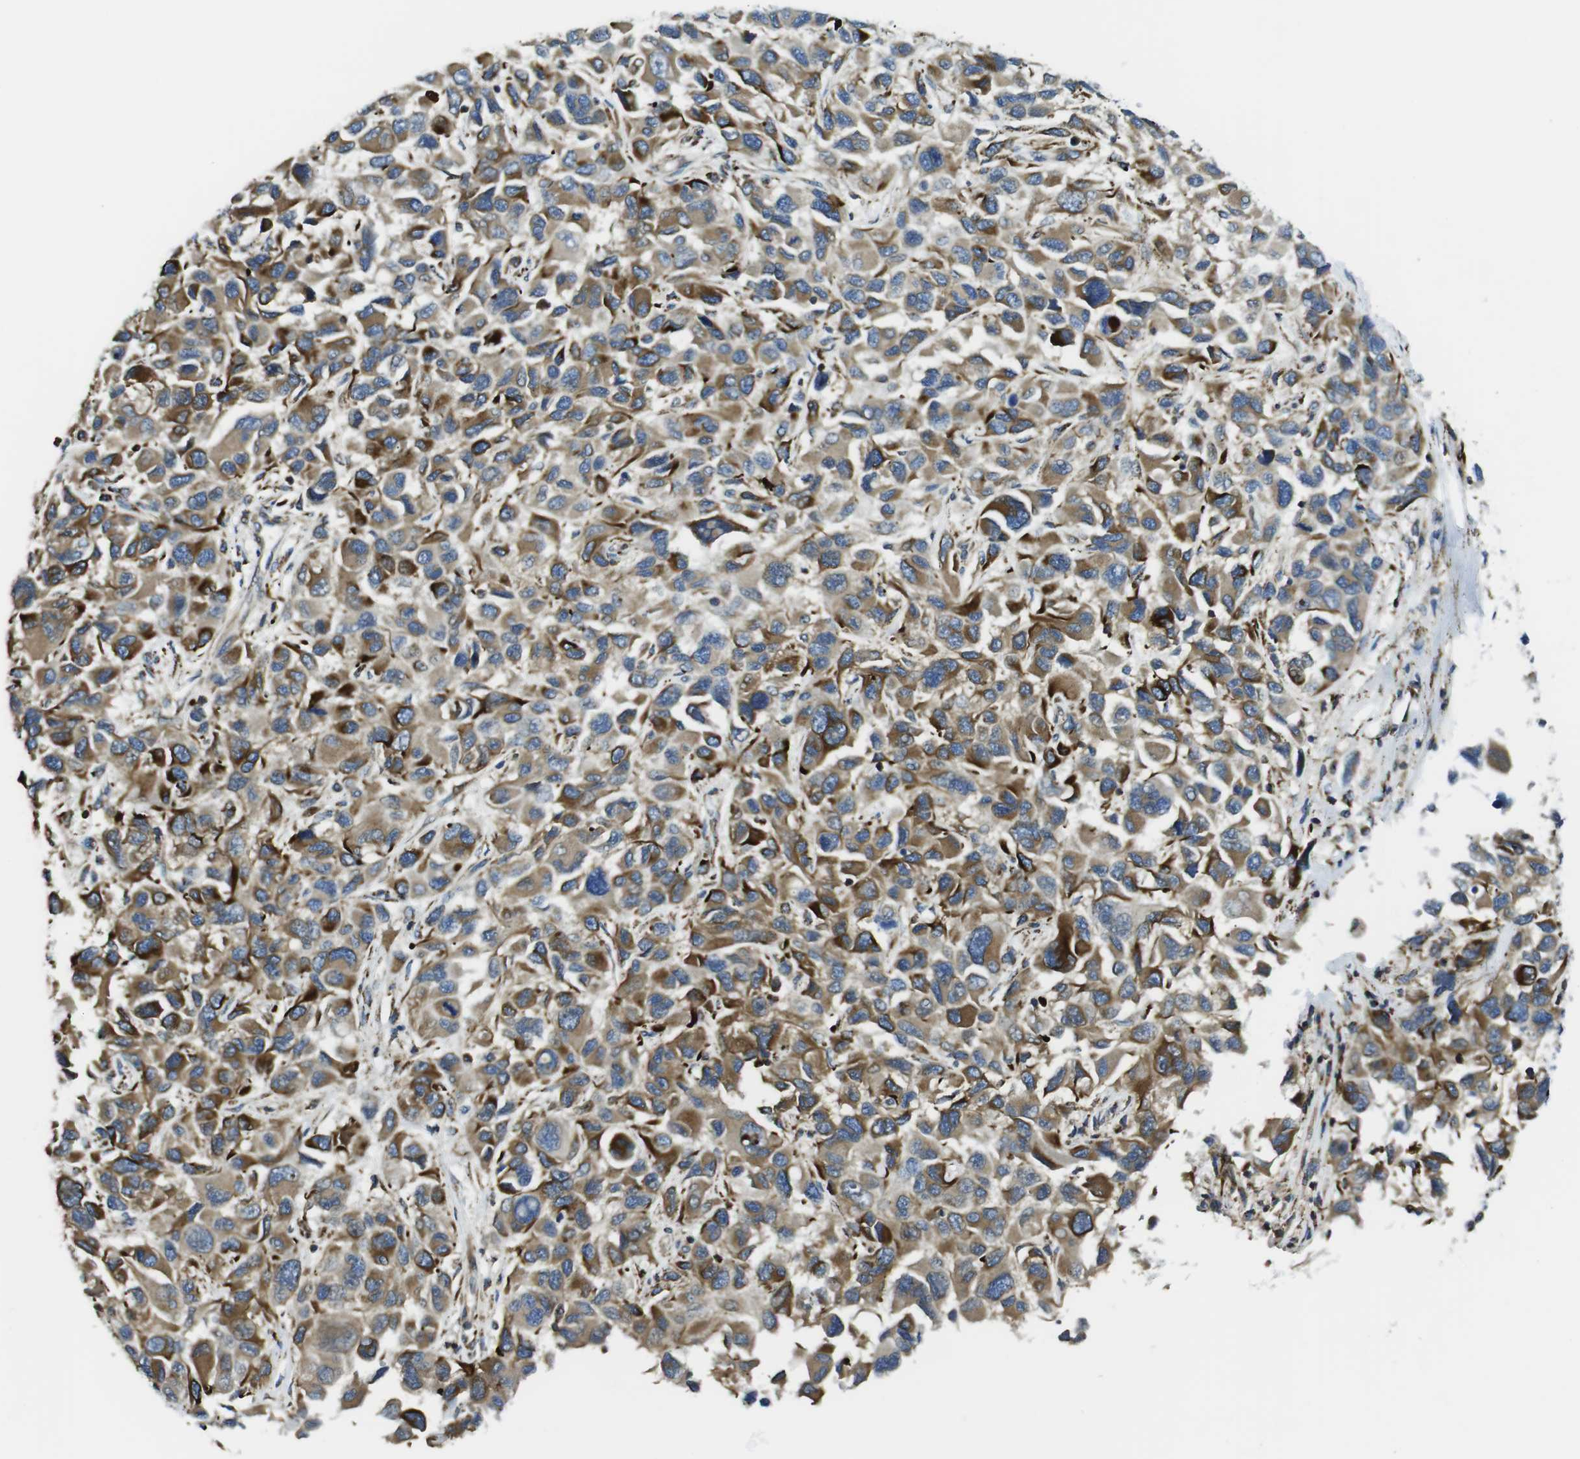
{"staining": {"intensity": "moderate", "quantity": ">75%", "location": "cytoplasmic/membranous"}, "tissue": "melanoma", "cell_type": "Tumor cells", "image_type": "cancer", "snomed": [{"axis": "morphology", "description": "Malignant melanoma, NOS"}, {"axis": "topography", "description": "Skin"}], "caption": "IHC staining of melanoma, which shows medium levels of moderate cytoplasmic/membranous staining in about >75% of tumor cells indicating moderate cytoplasmic/membranous protein expression. The staining was performed using DAB (3,3'-diaminobenzidine) (brown) for protein detection and nuclei were counterstained in hematoxylin (blue).", "gene": "KCNE3", "patient": {"sex": "male", "age": 53}}